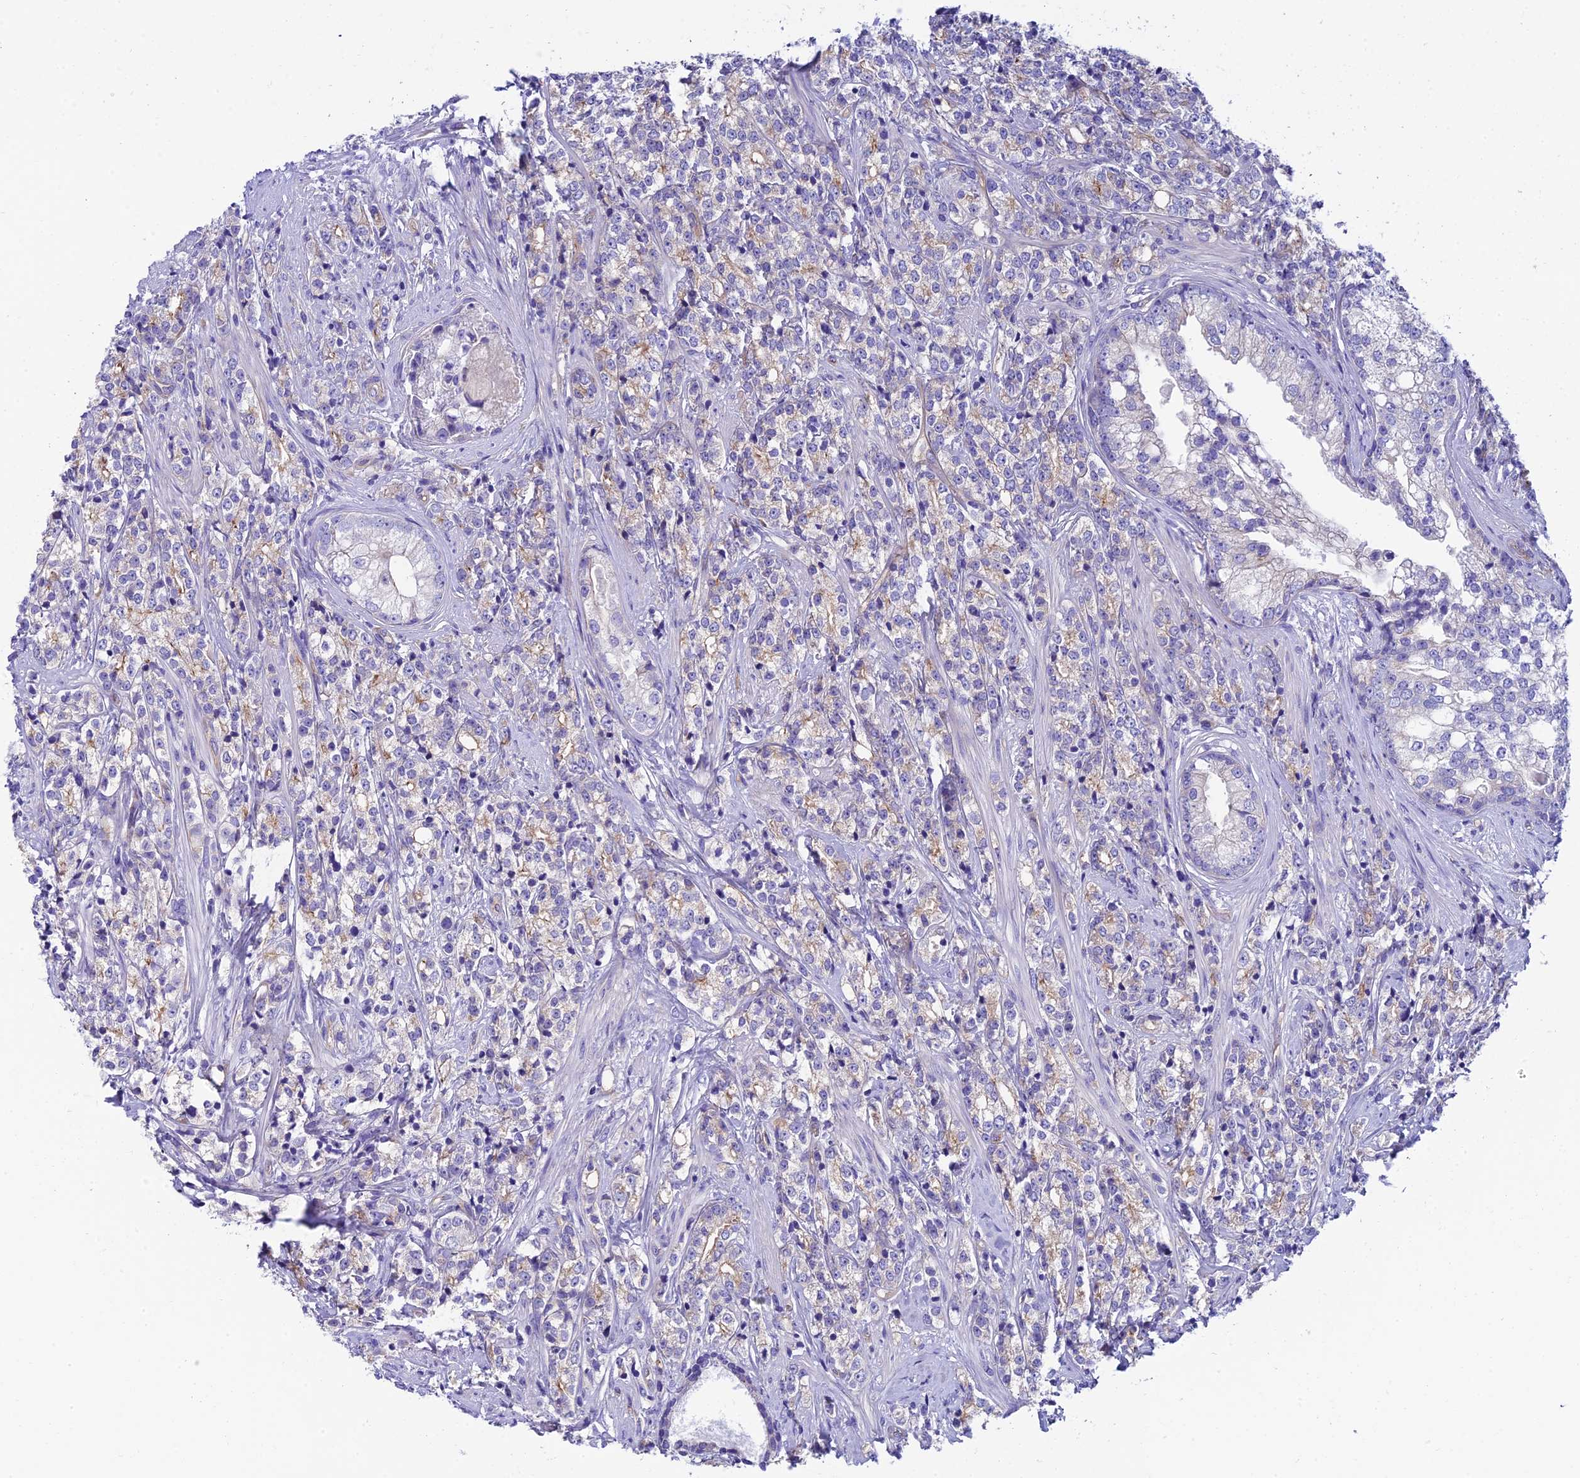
{"staining": {"intensity": "negative", "quantity": "none", "location": "none"}, "tissue": "prostate cancer", "cell_type": "Tumor cells", "image_type": "cancer", "snomed": [{"axis": "morphology", "description": "Adenocarcinoma, High grade"}, {"axis": "topography", "description": "Prostate"}], "caption": "Protein analysis of prostate cancer (adenocarcinoma (high-grade)) shows no significant staining in tumor cells. (Brightfield microscopy of DAB (3,3'-diaminobenzidine) IHC at high magnification).", "gene": "PPFIA3", "patient": {"sex": "male", "age": 69}}